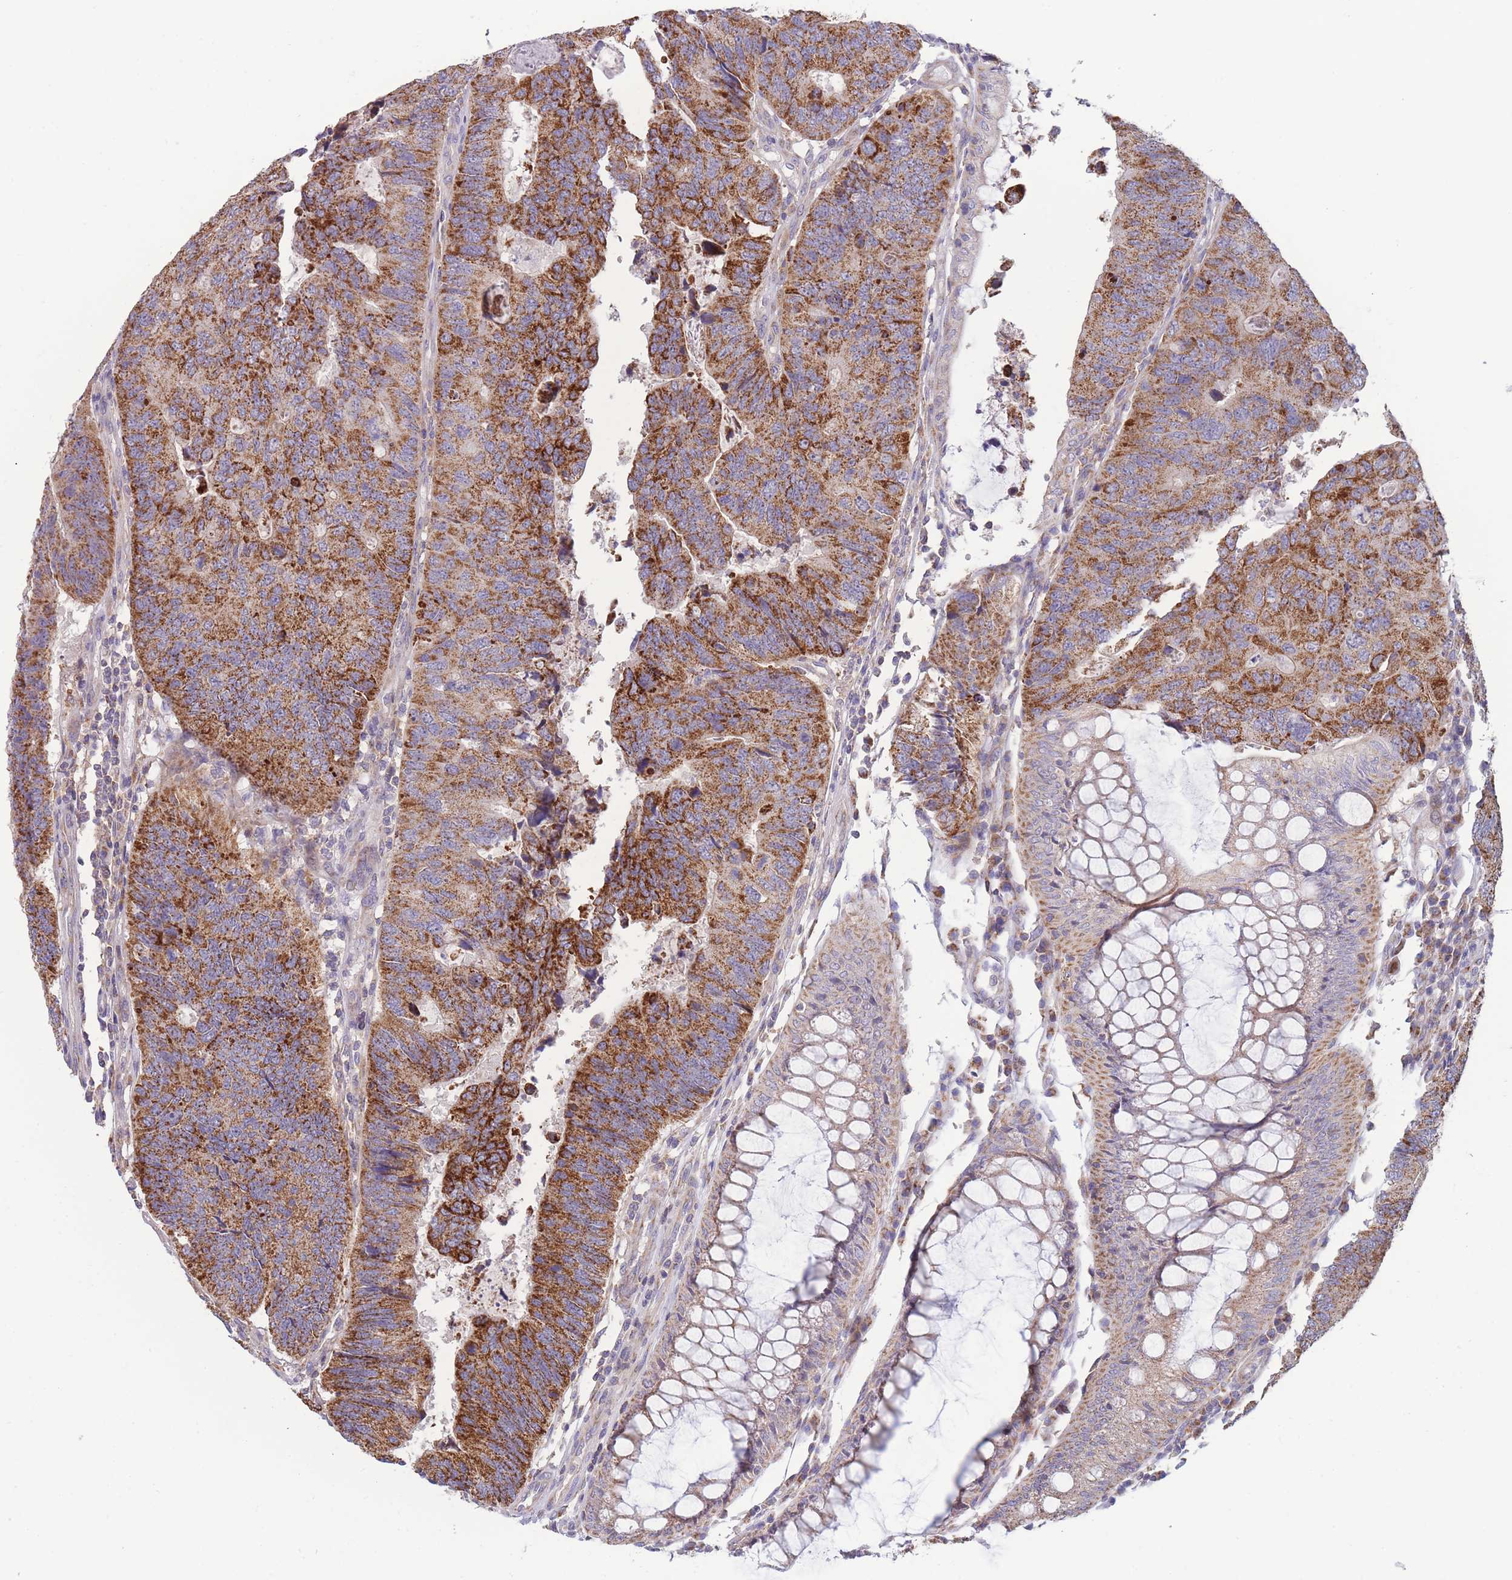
{"staining": {"intensity": "strong", "quantity": ">75%", "location": "cytoplasmic/membranous"}, "tissue": "colorectal cancer", "cell_type": "Tumor cells", "image_type": "cancer", "snomed": [{"axis": "morphology", "description": "Adenocarcinoma, NOS"}, {"axis": "topography", "description": "Colon"}], "caption": "Immunohistochemistry image of neoplastic tissue: colorectal cancer (adenocarcinoma) stained using IHC reveals high levels of strong protein expression localized specifically in the cytoplasmic/membranous of tumor cells, appearing as a cytoplasmic/membranous brown color.", "gene": "SLC25A42", "patient": {"sex": "female", "age": 67}}